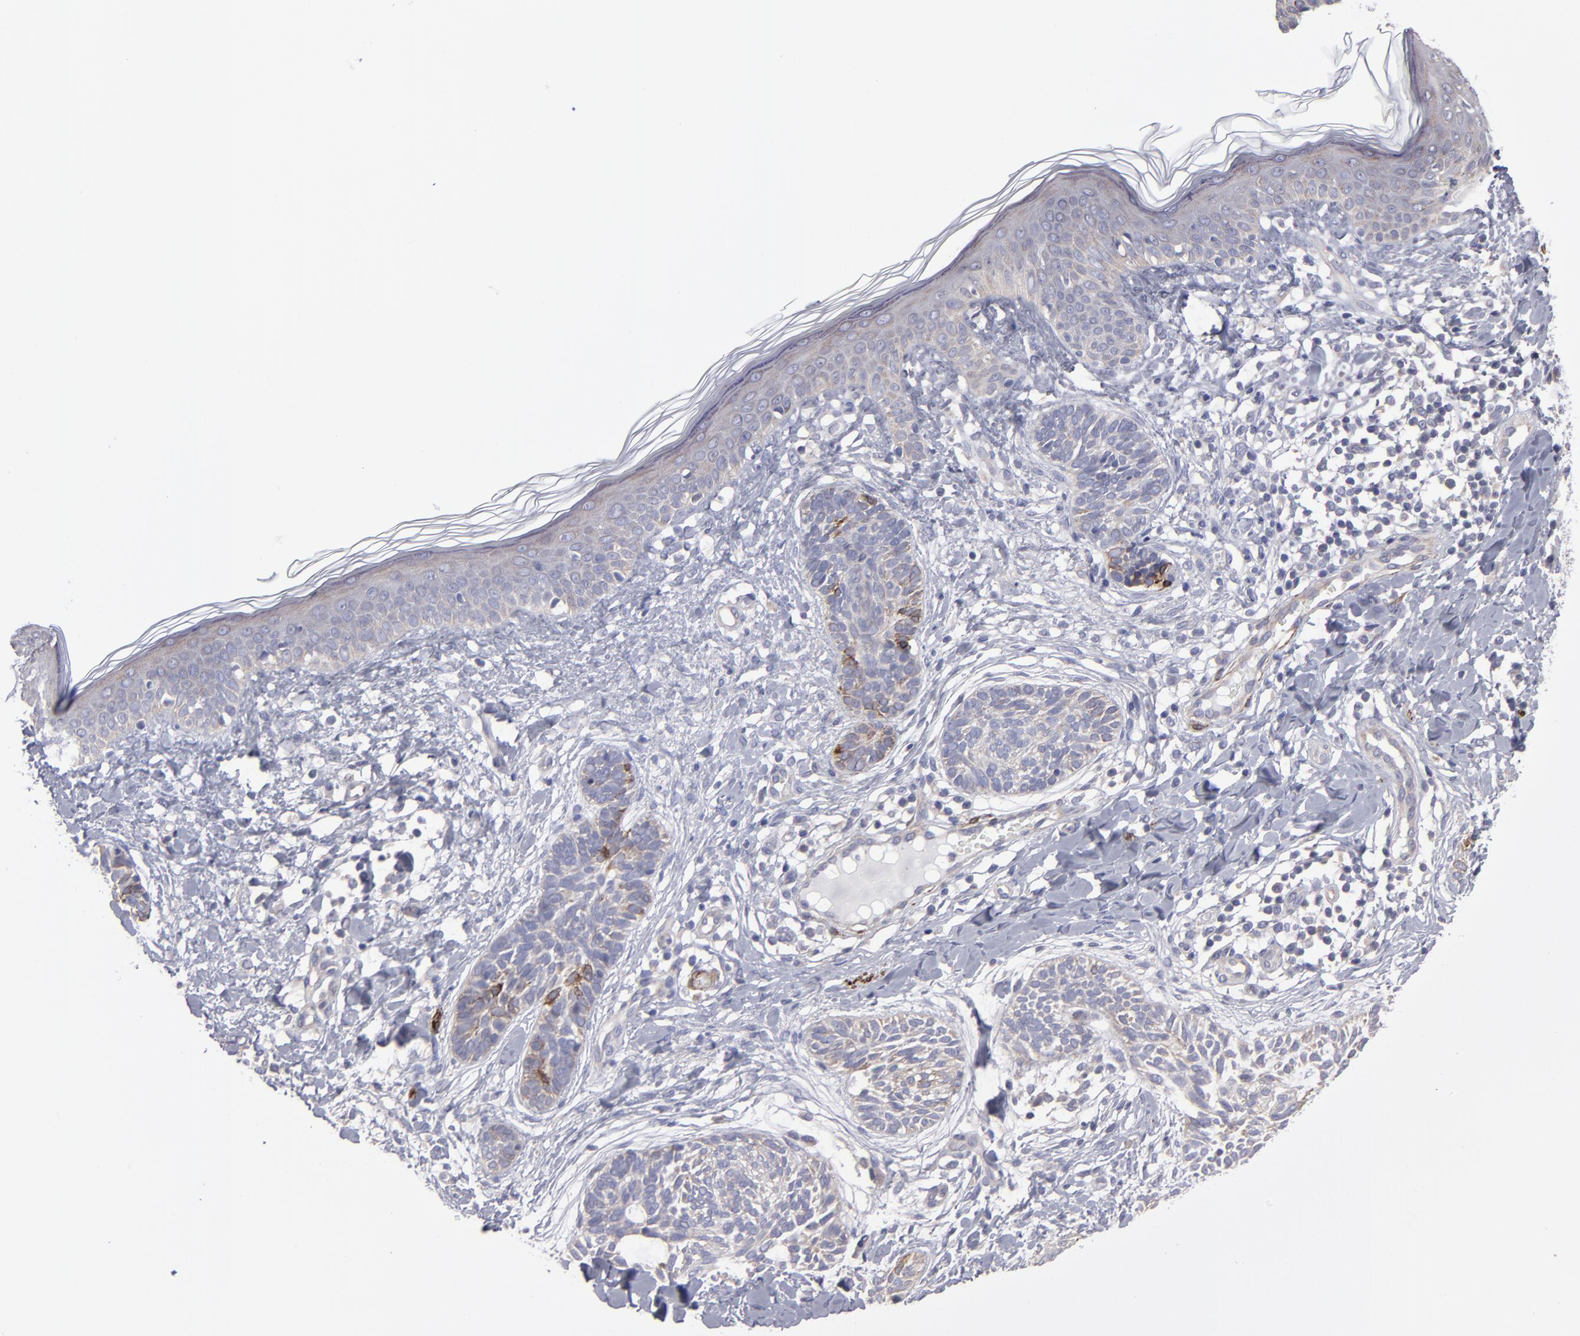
{"staining": {"intensity": "weak", "quantity": "<25%", "location": "cytoplasmic/membranous"}, "tissue": "skin cancer", "cell_type": "Tumor cells", "image_type": "cancer", "snomed": [{"axis": "morphology", "description": "Normal tissue, NOS"}, {"axis": "morphology", "description": "Basal cell carcinoma"}, {"axis": "topography", "description": "Skin"}], "caption": "DAB immunohistochemical staining of basal cell carcinoma (skin) displays no significant positivity in tumor cells. Nuclei are stained in blue.", "gene": "SLMAP", "patient": {"sex": "male", "age": 63}}